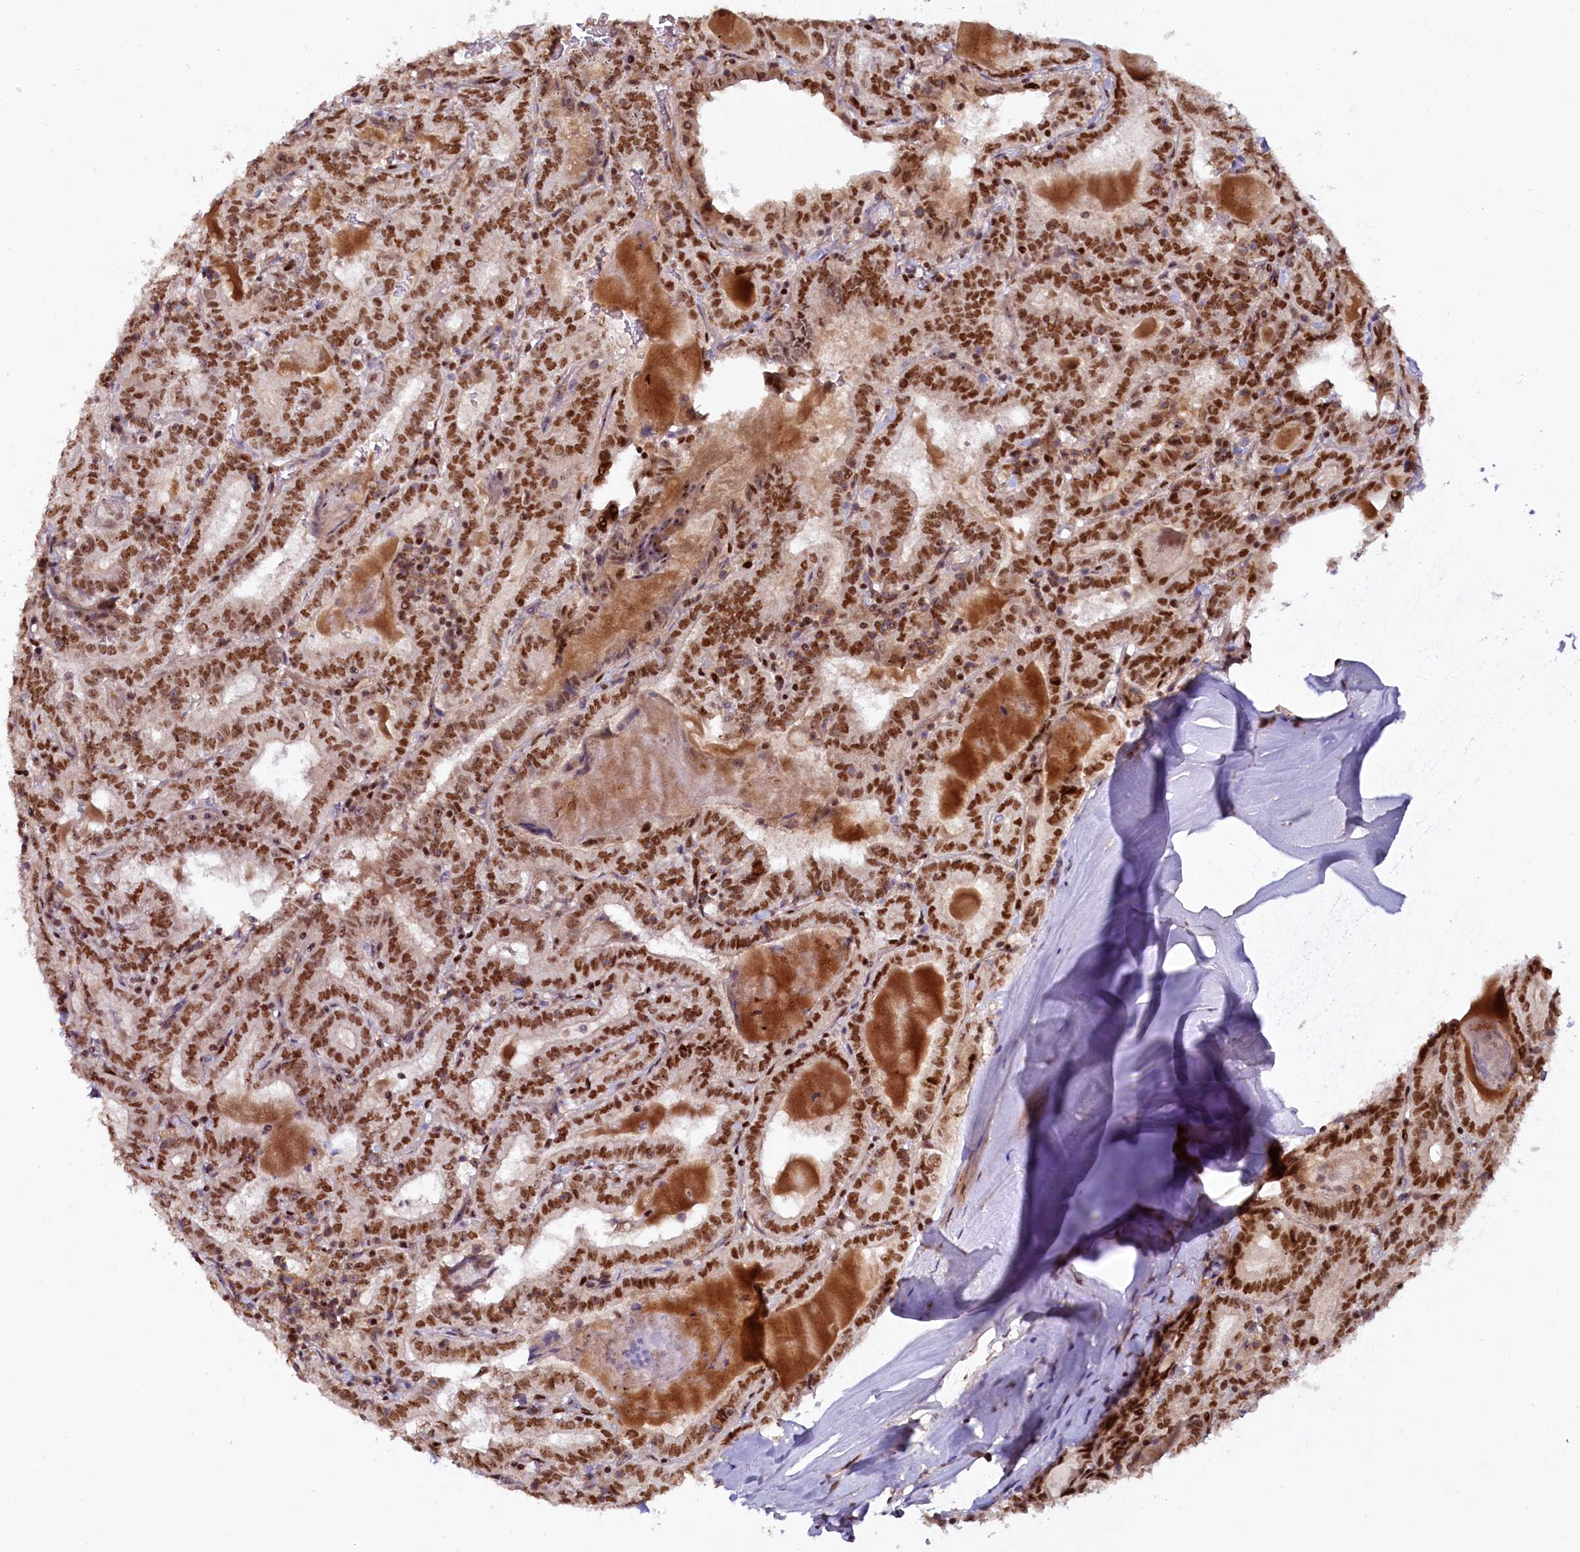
{"staining": {"intensity": "moderate", "quantity": ">75%", "location": "nuclear"}, "tissue": "thyroid cancer", "cell_type": "Tumor cells", "image_type": "cancer", "snomed": [{"axis": "morphology", "description": "Papillary adenocarcinoma, NOS"}, {"axis": "topography", "description": "Thyroid gland"}], "caption": "Protein analysis of papillary adenocarcinoma (thyroid) tissue displays moderate nuclear staining in about >75% of tumor cells.", "gene": "TCOF1", "patient": {"sex": "female", "age": 72}}